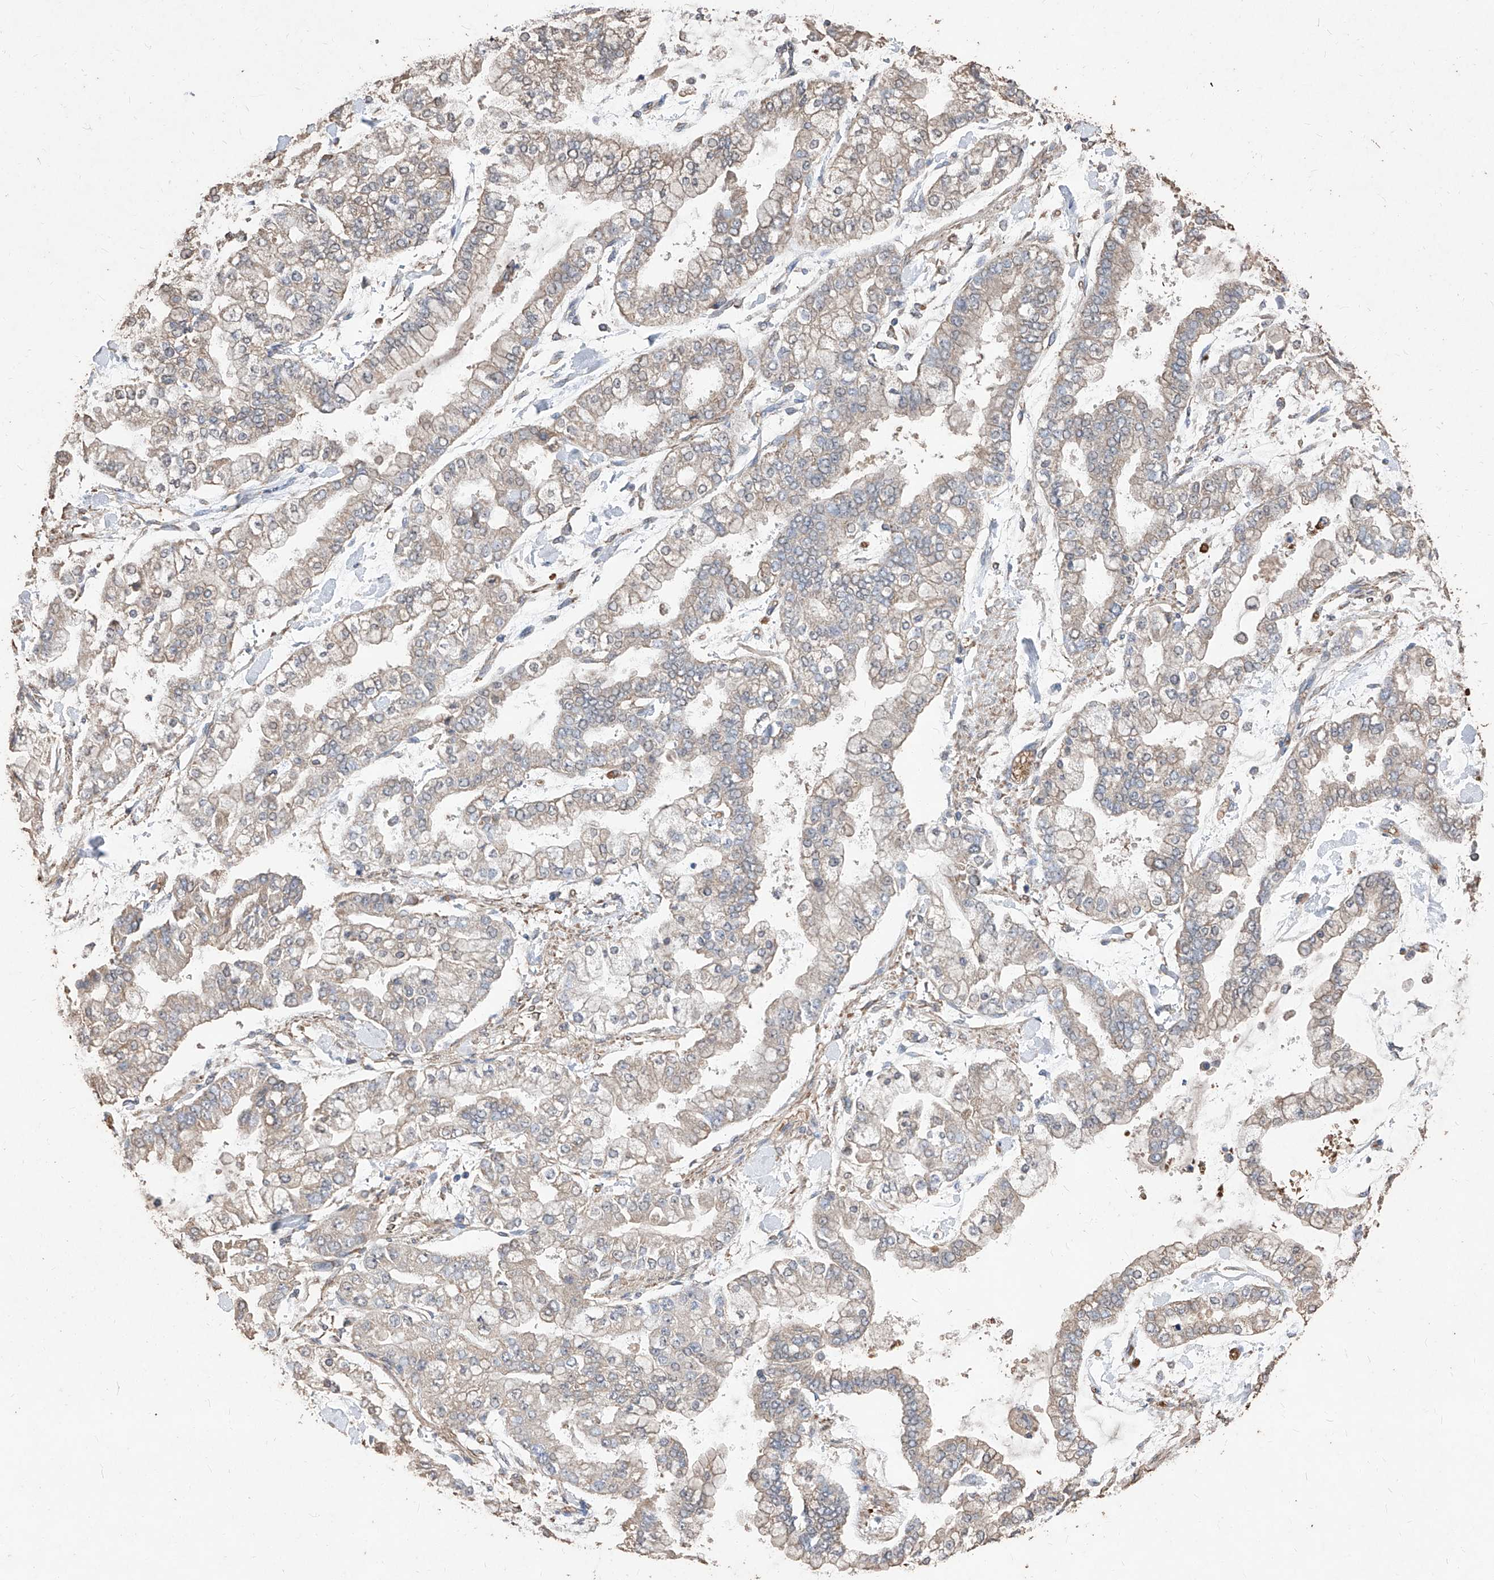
{"staining": {"intensity": "weak", "quantity": "25%-75%", "location": "cytoplasmic/membranous"}, "tissue": "stomach cancer", "cell_type": "Tumor cells", "image_type": "cancer", "snomed": [{"axis": "morphology", "description": "Normal tissue, NOS"}, {"axis": "morphology", "description": "Adenocarcinoma, NOS"}, {"axis": "topography", "description": "Stomach, upper"}, {"axis": "topography", "description": "Stomach"}], "caption": "The image shows immunohistochemical staining of stomach cancer. There is weak cytoplasmic/membranous positivity is identified in about 25%-75% of tumor cells.", "gene": "EML1", "patient": {"sex": "male", "age": 76}}